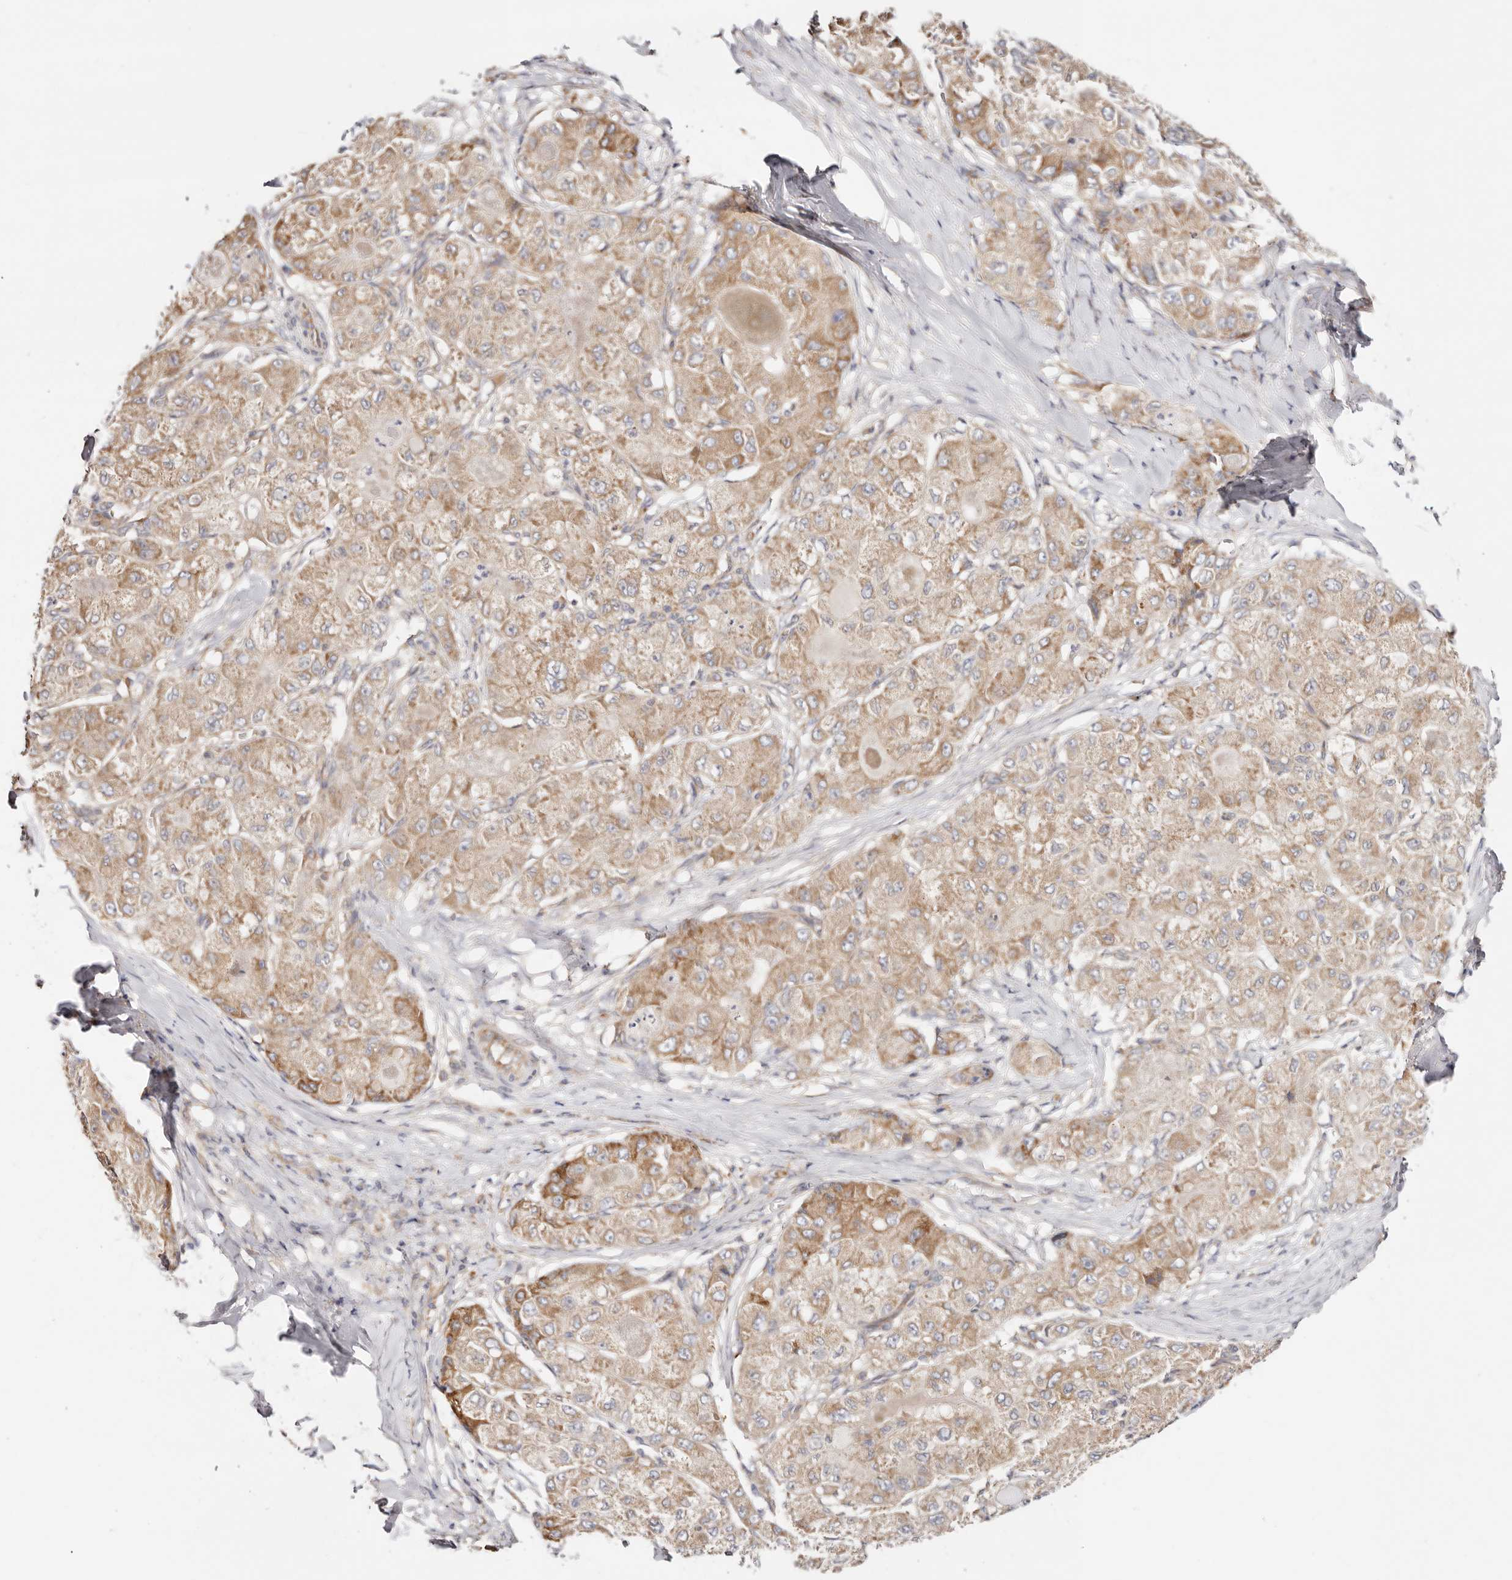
{"staining": {"intensity": "moderate", "quantity": ">75%", "location": "cytoplasmic/membranous"}, "tissue": "liver cancer", "cell_type": "Tumor cells", "image_type": "cancer", "snomed": [{"axis": "morphology", "description": "Carcinoma, Hepatocellular, NOS"}, {"axis": "topography", "description": "Liver"}], "caption": "Tumor cells display moderate cytoplasmic/membranous staining in about >75% of cells in liver cancer. (Stains: DAB (3,3'-diaminobenzidine) in brown, nuclei in blue, Microscopy: brightfield microscopy at high magnification).", "gene": "GNA13", "patient": {"sex": "male", "age": 80}}